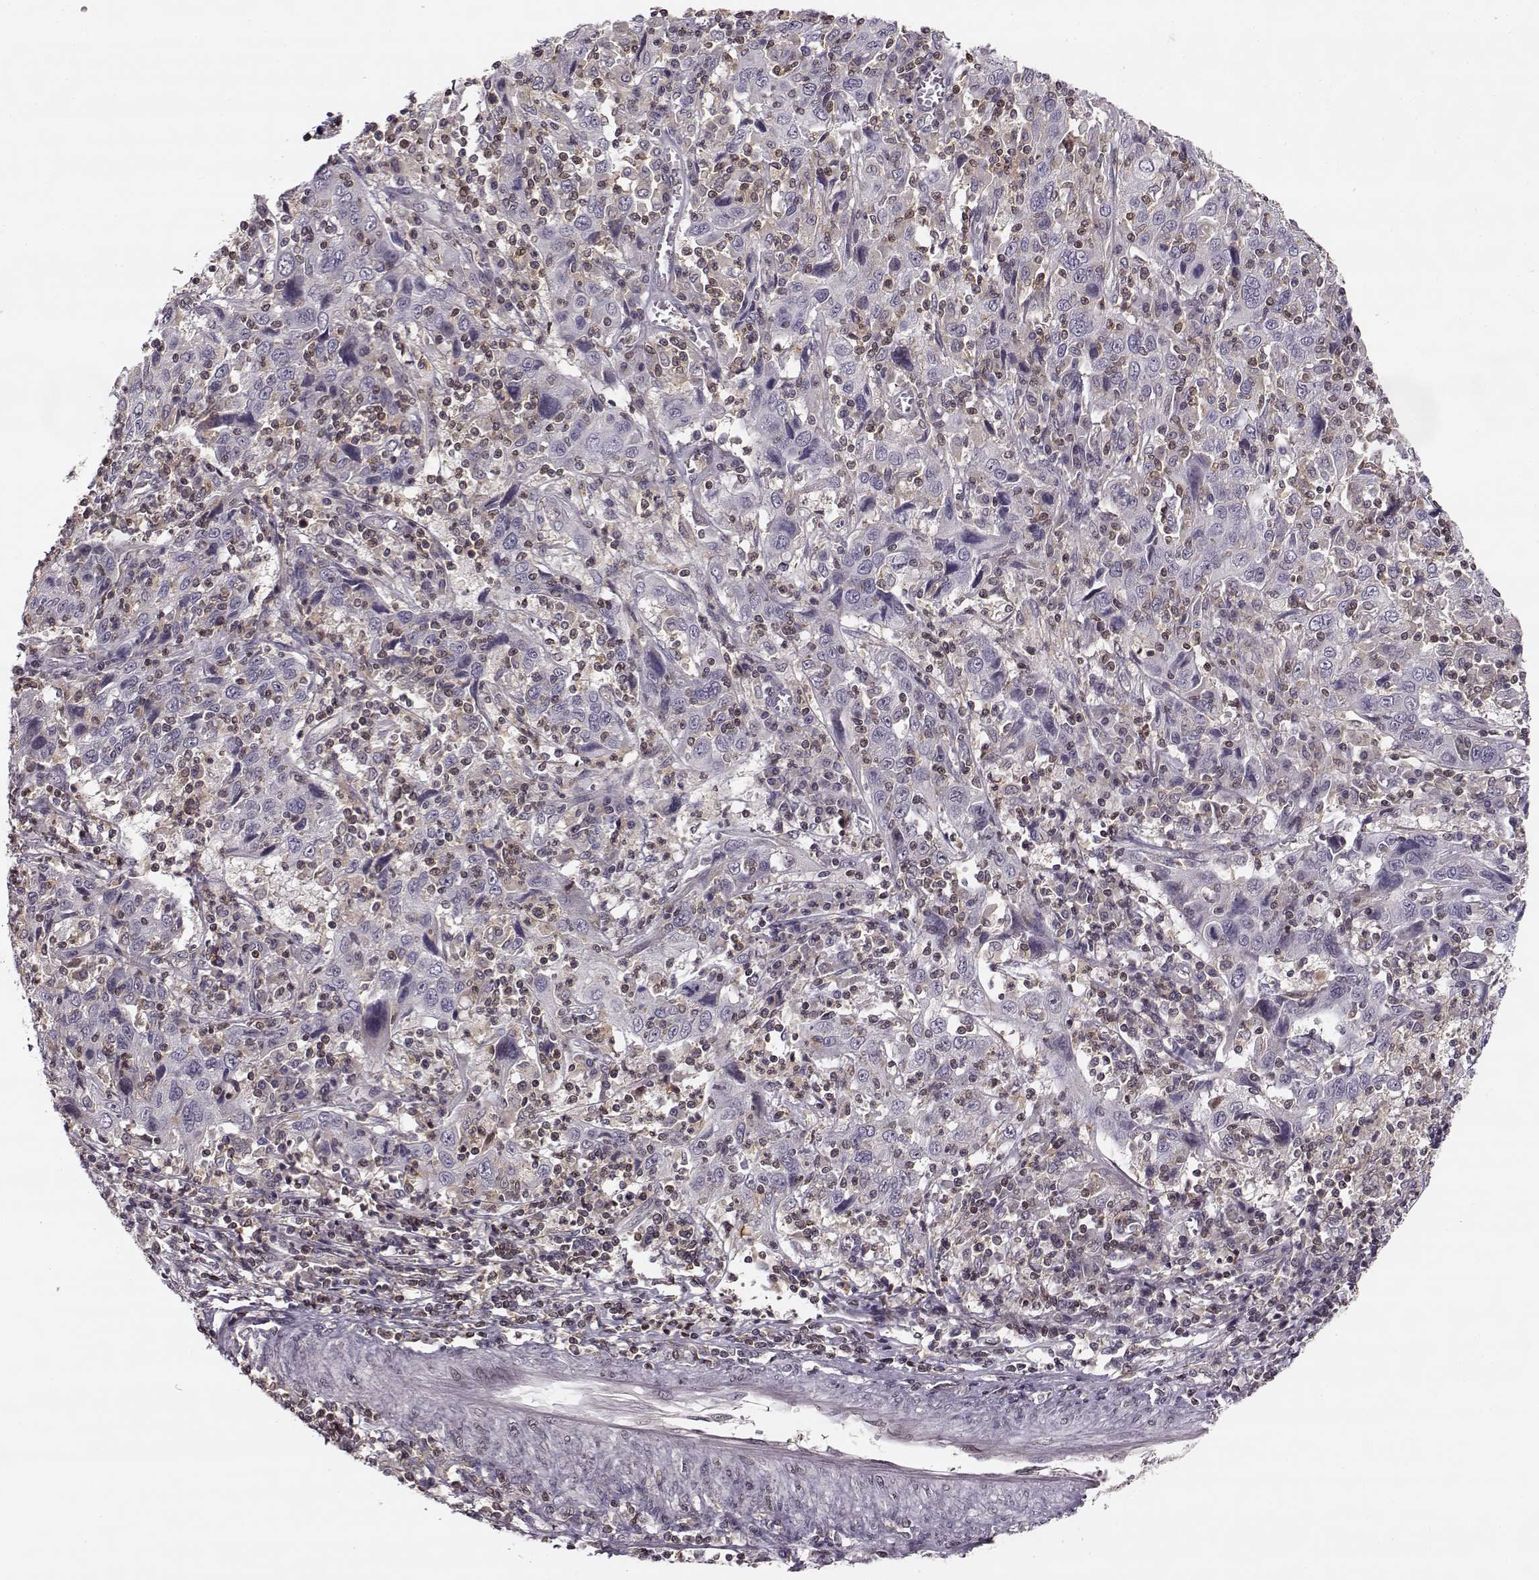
{"staining": {"intensity": "negative", "quantity": "none", "location": "none"}, "tissue": "cervical cancer", "cell_type": "Tumor cells", "image_type": "cancer", "snomed": [{"axis": "morphology", "description": "Squamous cell carcinoma, NOS"}, {"axis": "topography", "description": "Cervix"}], "caption": "DAB immunohistochemical staining of cervical cancer (squamous cell carcinoma) exhibits no significant expression in tumor cells.", "gene": "MFSD1", "patient": {"sex": "female", "age": 46}}